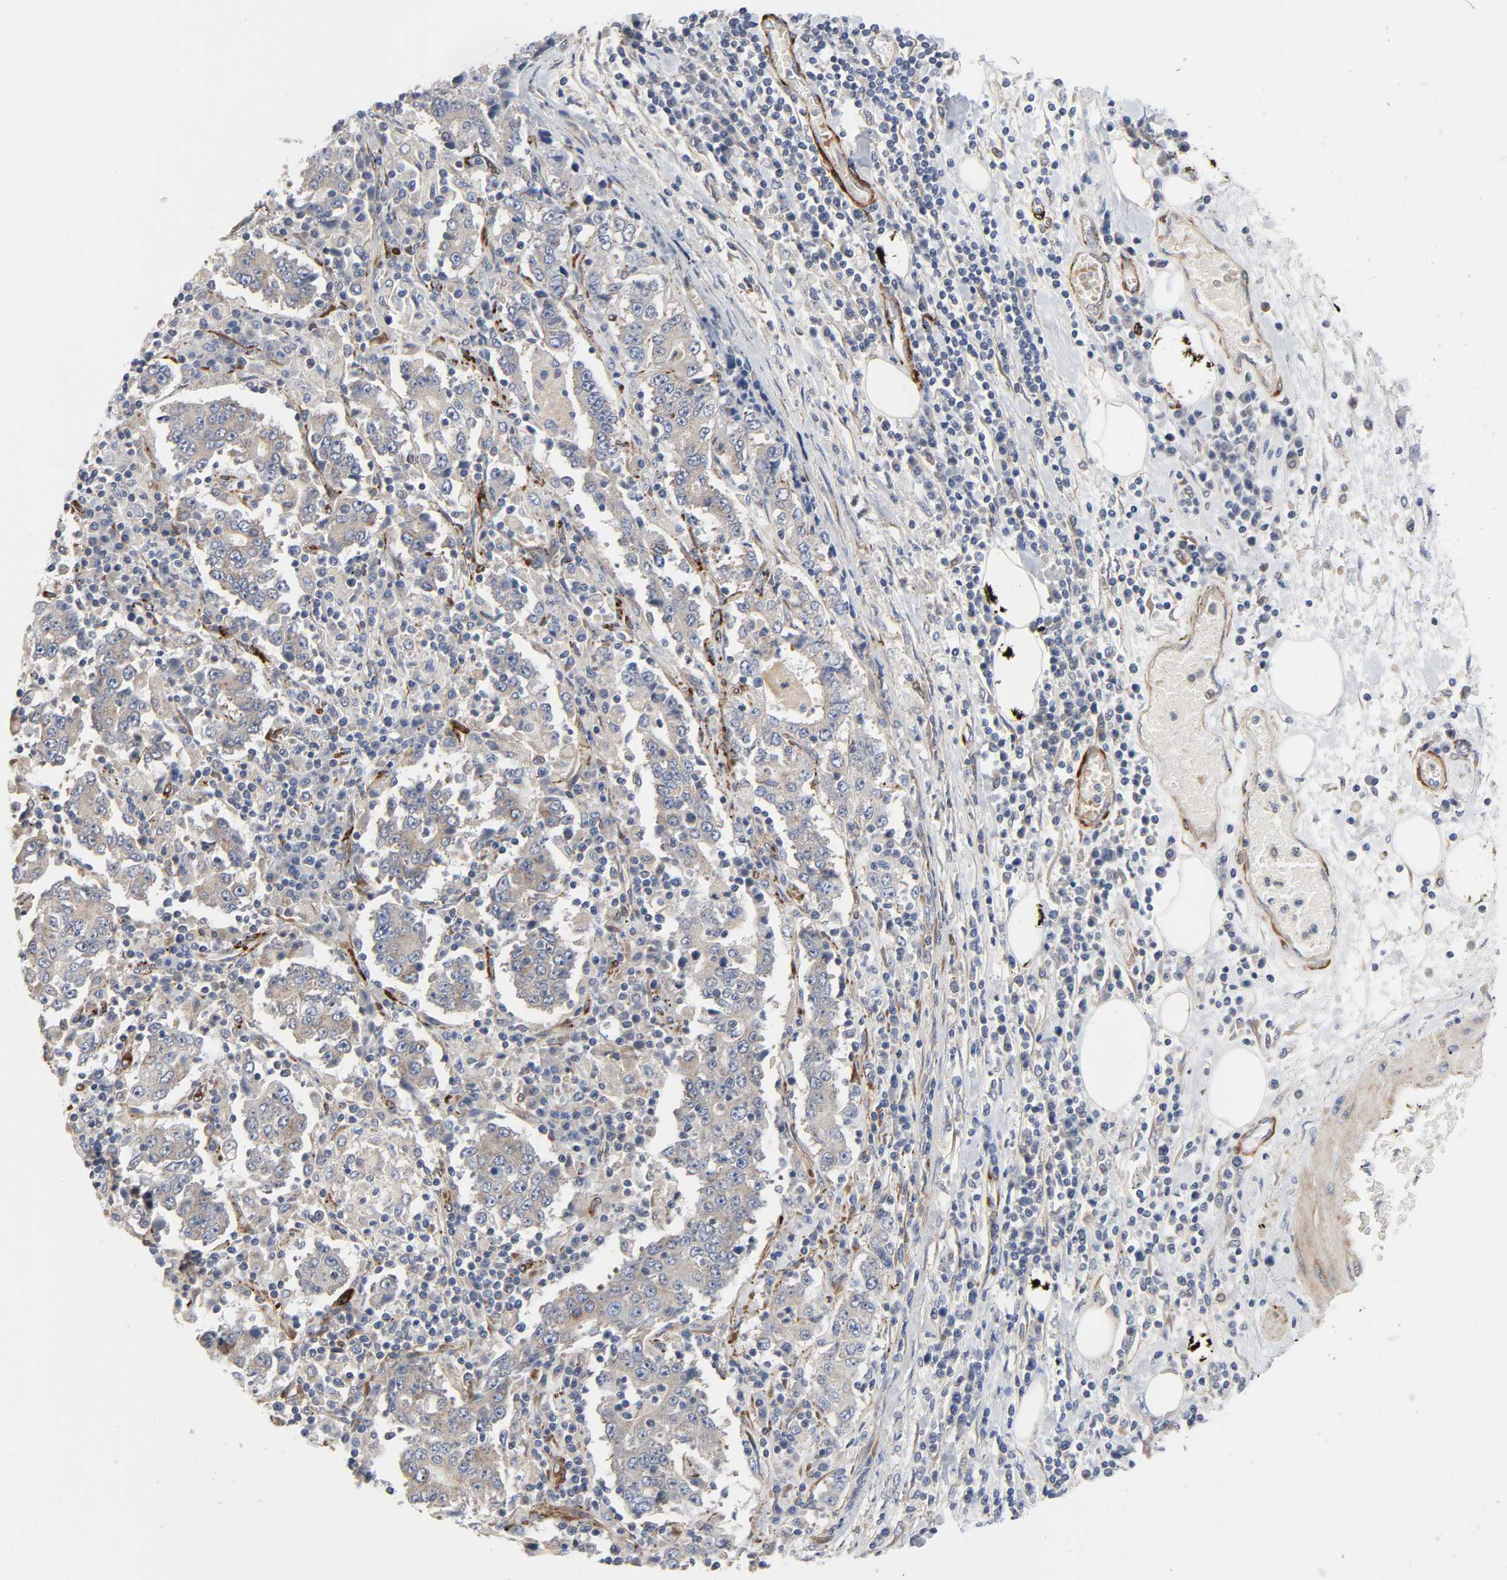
{"staining": {"intensity": "weak", "quantity": "<25%", "location": "cytoplasmic/membranous"}, "tissue": "stomach cancer", "cell_type": "Tumor cells", "image_type": "cancer", "snomed": [{"axis": "morphology", "description": "Normal tissue, NOS"}, {"axis": "morphology", "description": "Adenocarcinoma, NOS"}, {"axis": "topography", "description": "Stomach, upper"}, {"axis": "topography", "description": "Stomach"}], "caption": "This is a photomicrograph of immunohistochemistry staining of stomach adenocarcinoma, which shows no staining in tumor cells.", "gene": "ARHGAP1", "patient": {"sex": "male", "age": 59}}